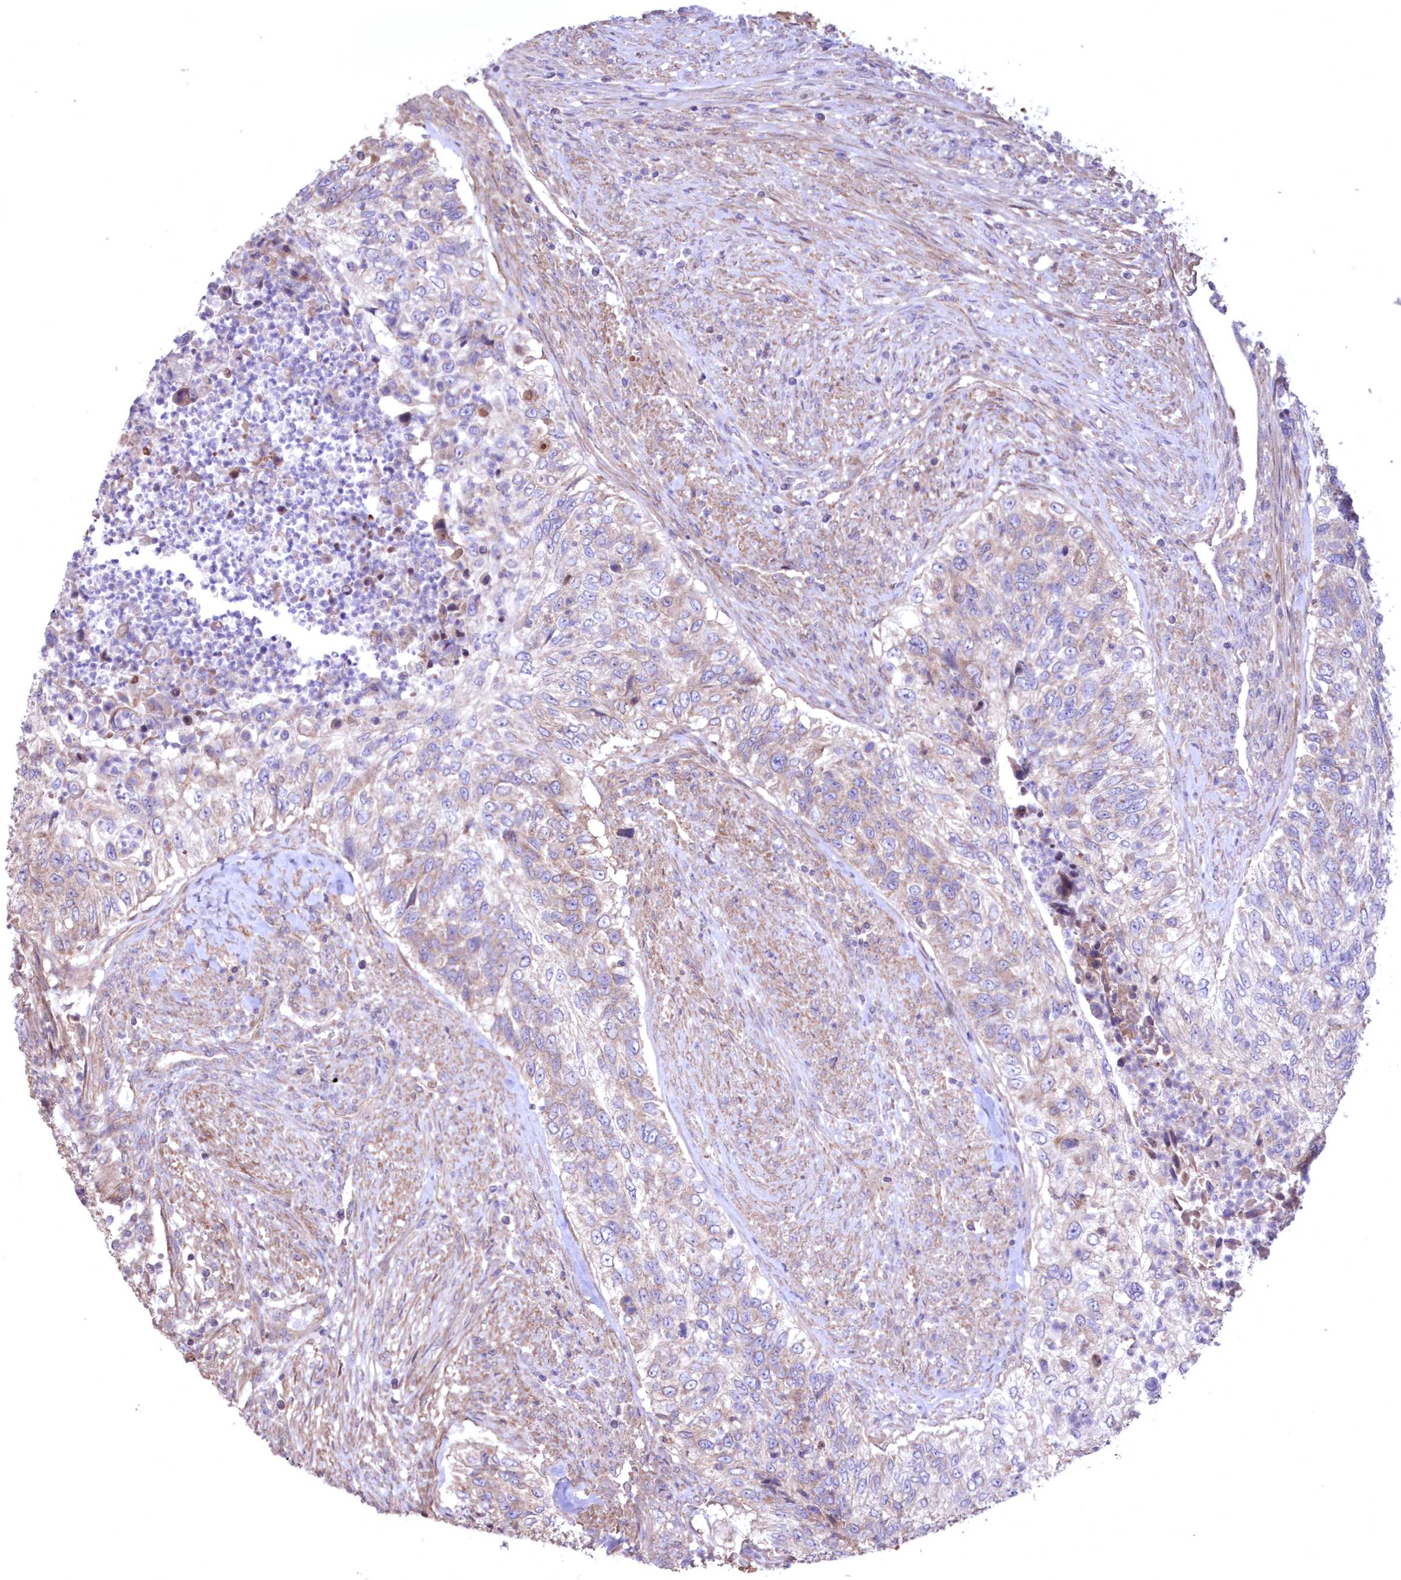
{"staining": {"intensity": "weak", "quantity": "25%-75%", "location": "cytoplasmic/membranous"}, "tissue": "urothelial cancer", "cell_type": "Tumor cells", "image_type": "cancer", "snomed": [{"axis": "morphology", "description": "Urothelial carcinoma, High grade"}, {"axis": "topography", "description": "Urinary bladder"}], "caption": "High-grade urothelial carcinoma stained for a protein (brown) demonstrates weak cytoplasmic/membranous positive staining in approximately 25%-75% of tumor cells.", "gene": "MTRF1L", "patient": {"sex": "female", "age": 60}}